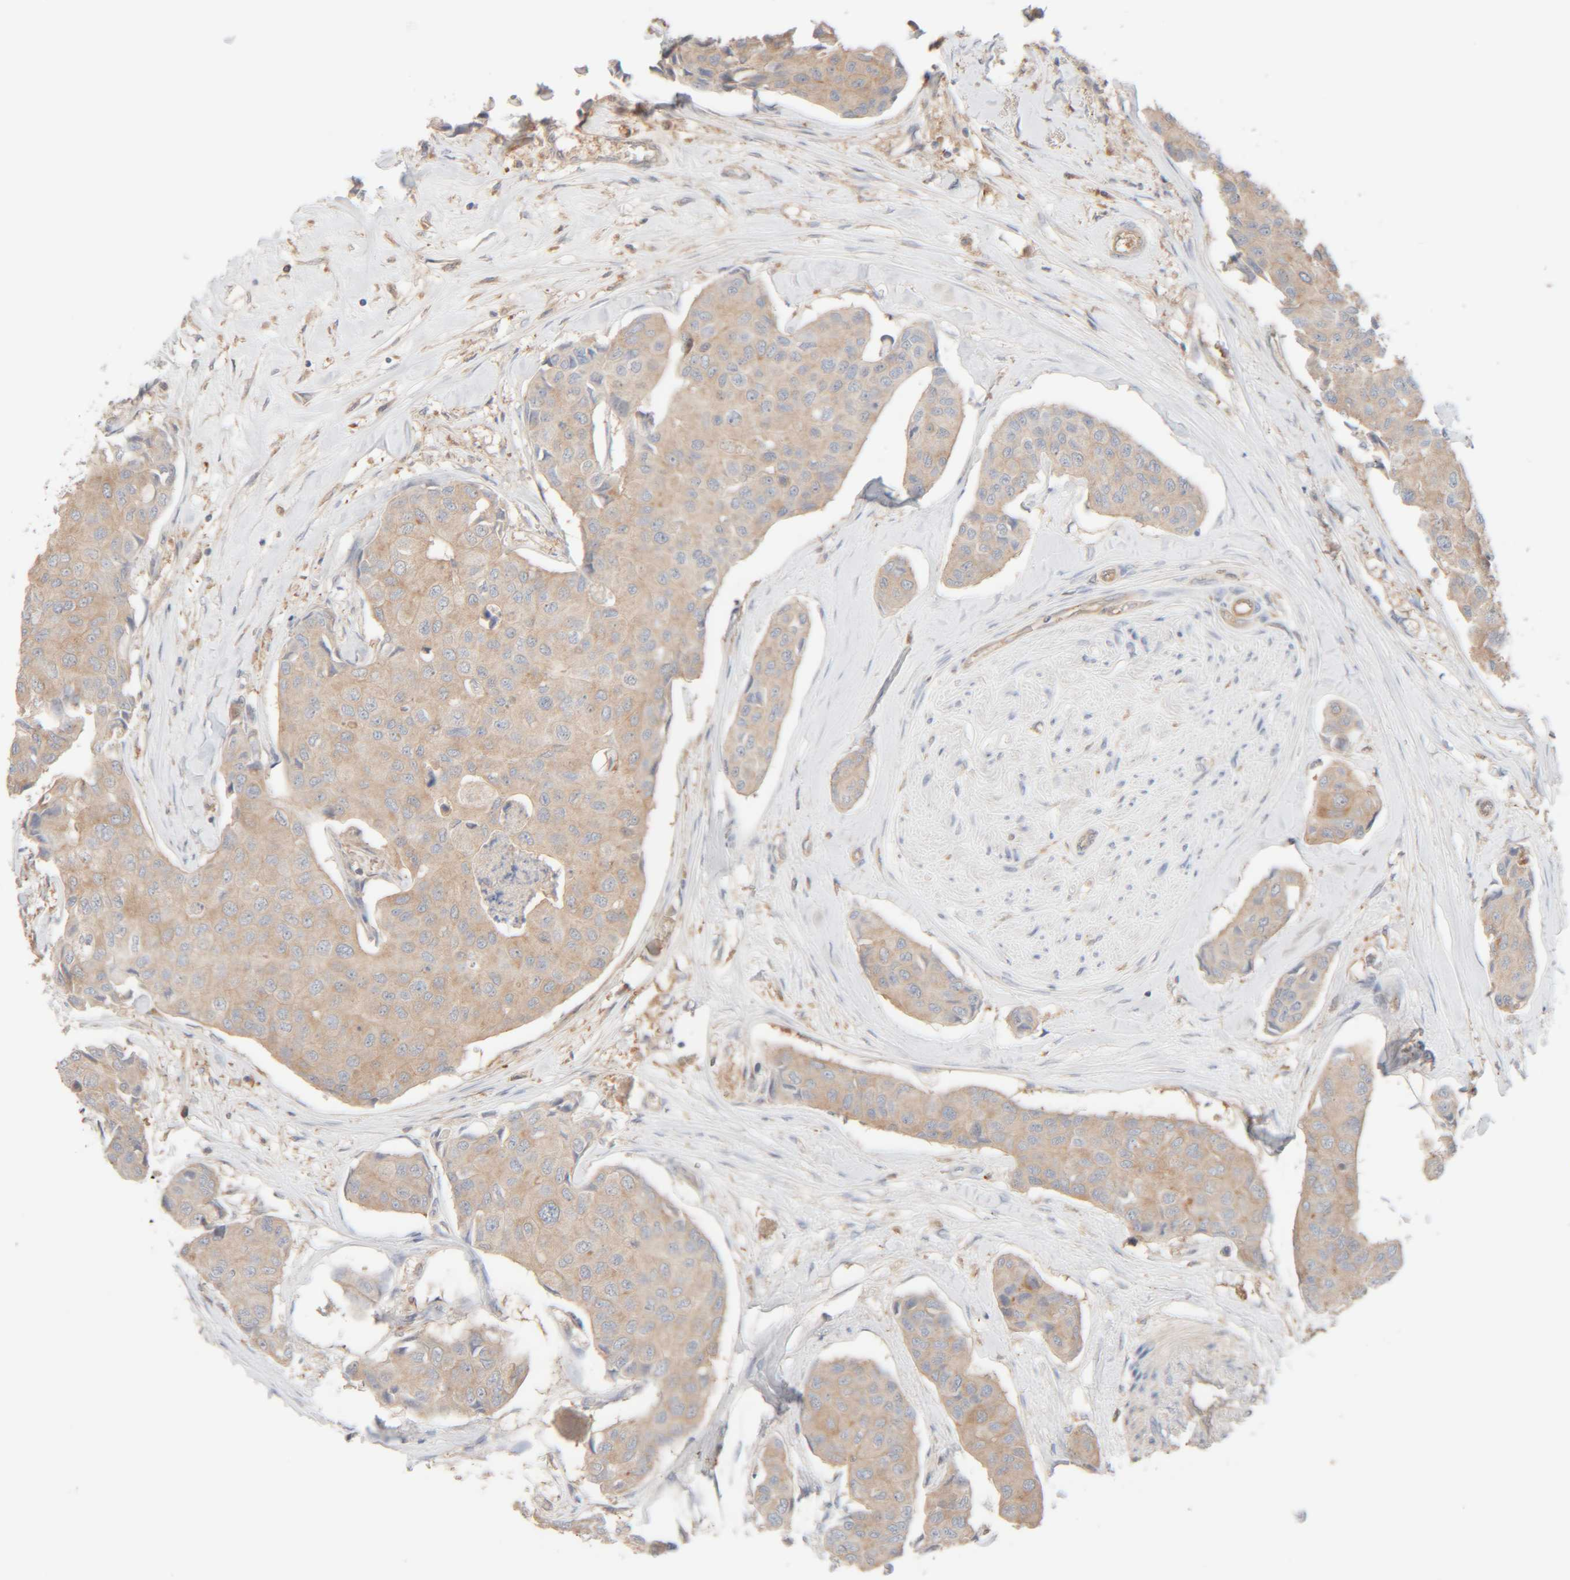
{"staining": {"intensity": "weak", "quantity": "25%-75%", "location": "cytoplasmic/membranous"}, "tissue": "breast cancer", "cell_type": "Tumor cells", "image_type": "cancer", "snomed": [{"axis": "morphology", "description": "Duct carcinoma"}, {"axis": "topography", "description": "Breast"}], "caption": "A high-resolution image shows IHC staining of infiltrating ductal carcinoma (breast), which displays weak cytoplasmic/membranous positivity in approximately 25%-75% of tumor cells. (Stains: DAB in brown, nuclei in blue, Microscopy: brightfield microscopy at high magnification).", "gene": "TMEM192", "patient": {"sex": "female", "age": 80}}